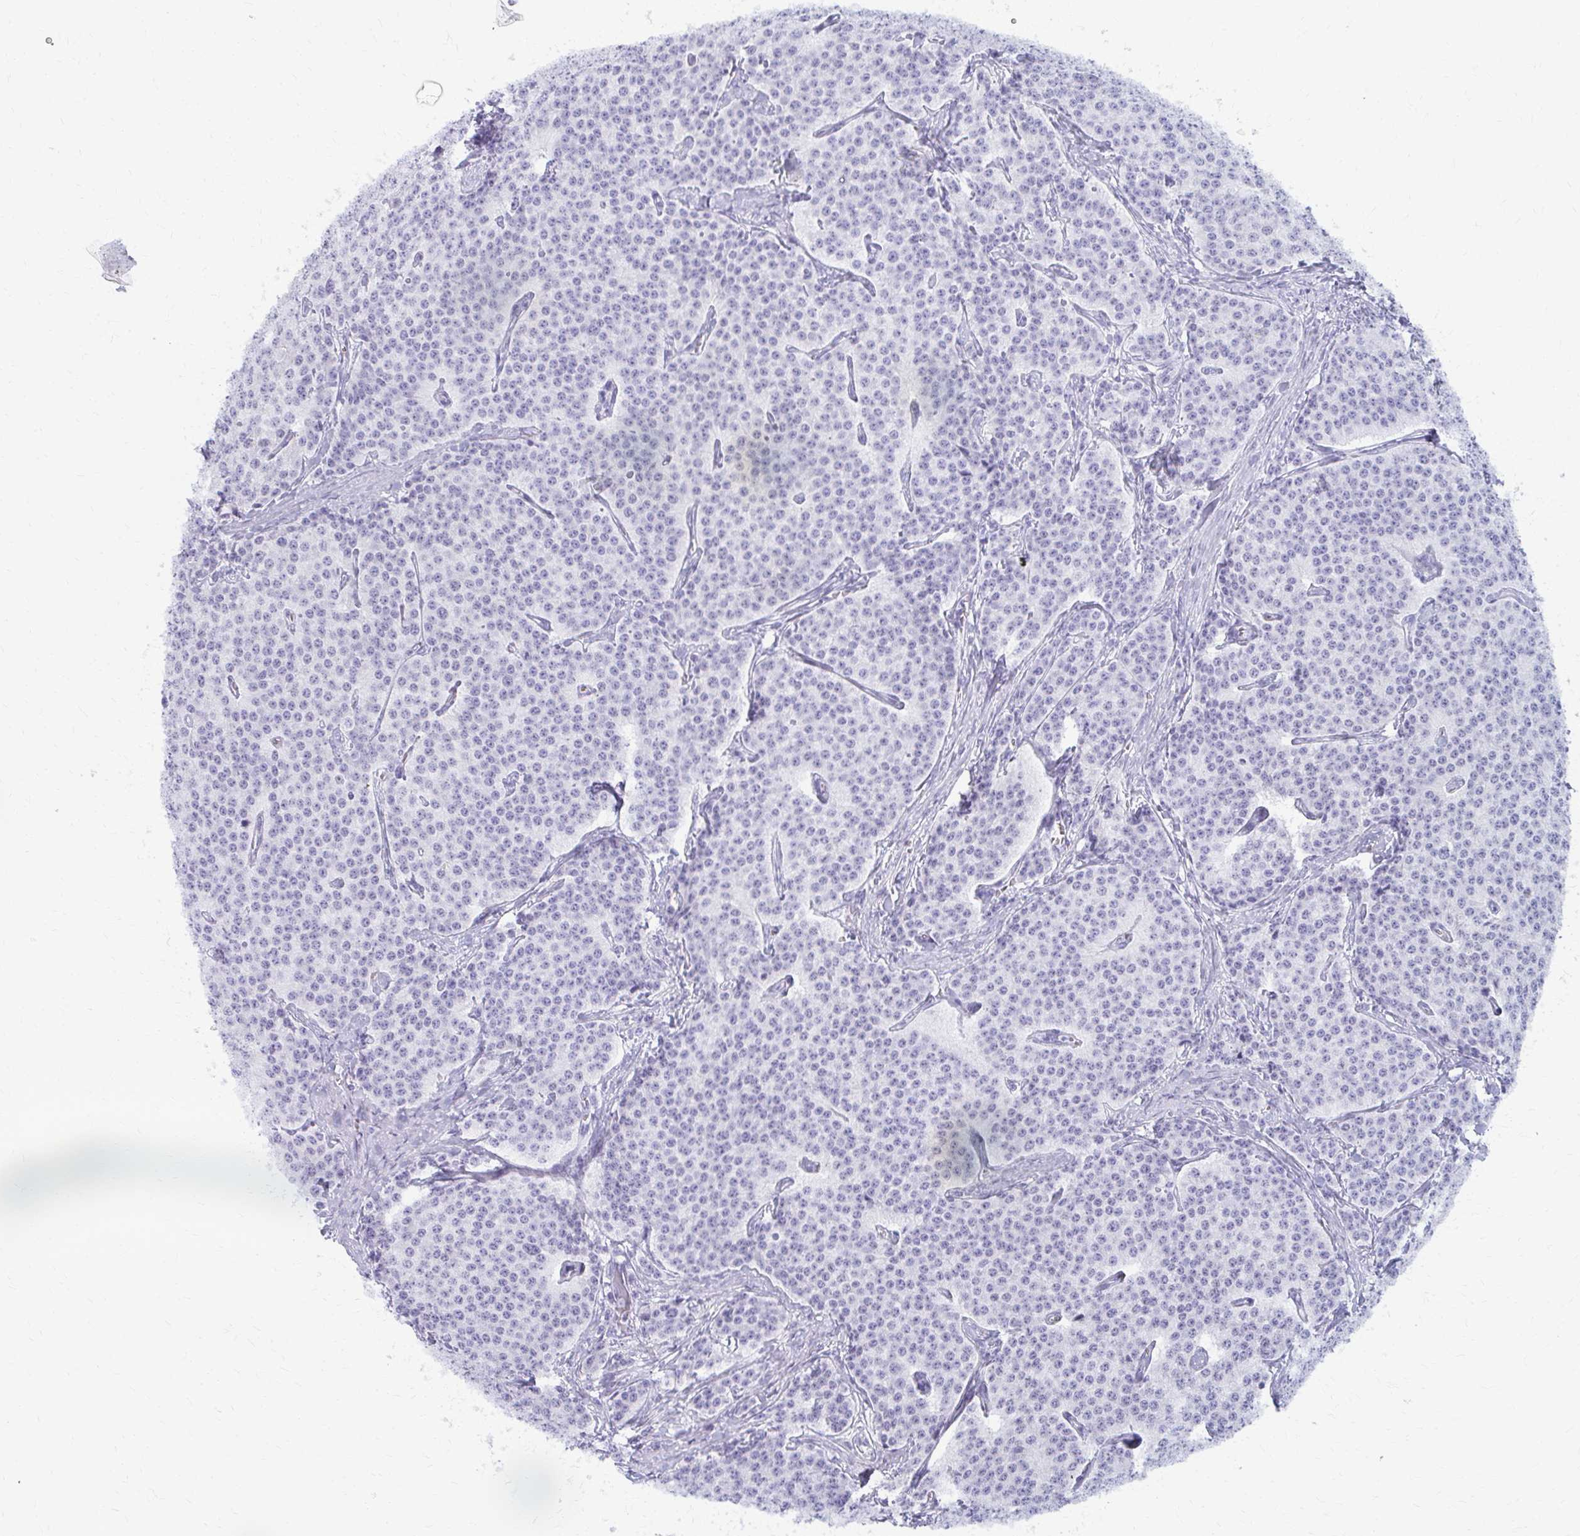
{"staining": {"intensity": "negative", "quantity": "none", "location": "none"}, "tissue": "carcinoid", "cell_type": "Tumor cells", "image_type": "cancer", "snomed": [{"axis": "morphology", "description": "Carcinoid, malignant, NOS"}, {"axis": "topography", "description": "Small intestine"}], "caption": "This histopathology image is of carcinoid stained with immunohistochemistry (IHC) to label a protein in brown with the nuclei are counter-stained blue. There is no staining in tumor cells.", "gene": "MAF1", "patient": {"sex": "female", "age": 64}}